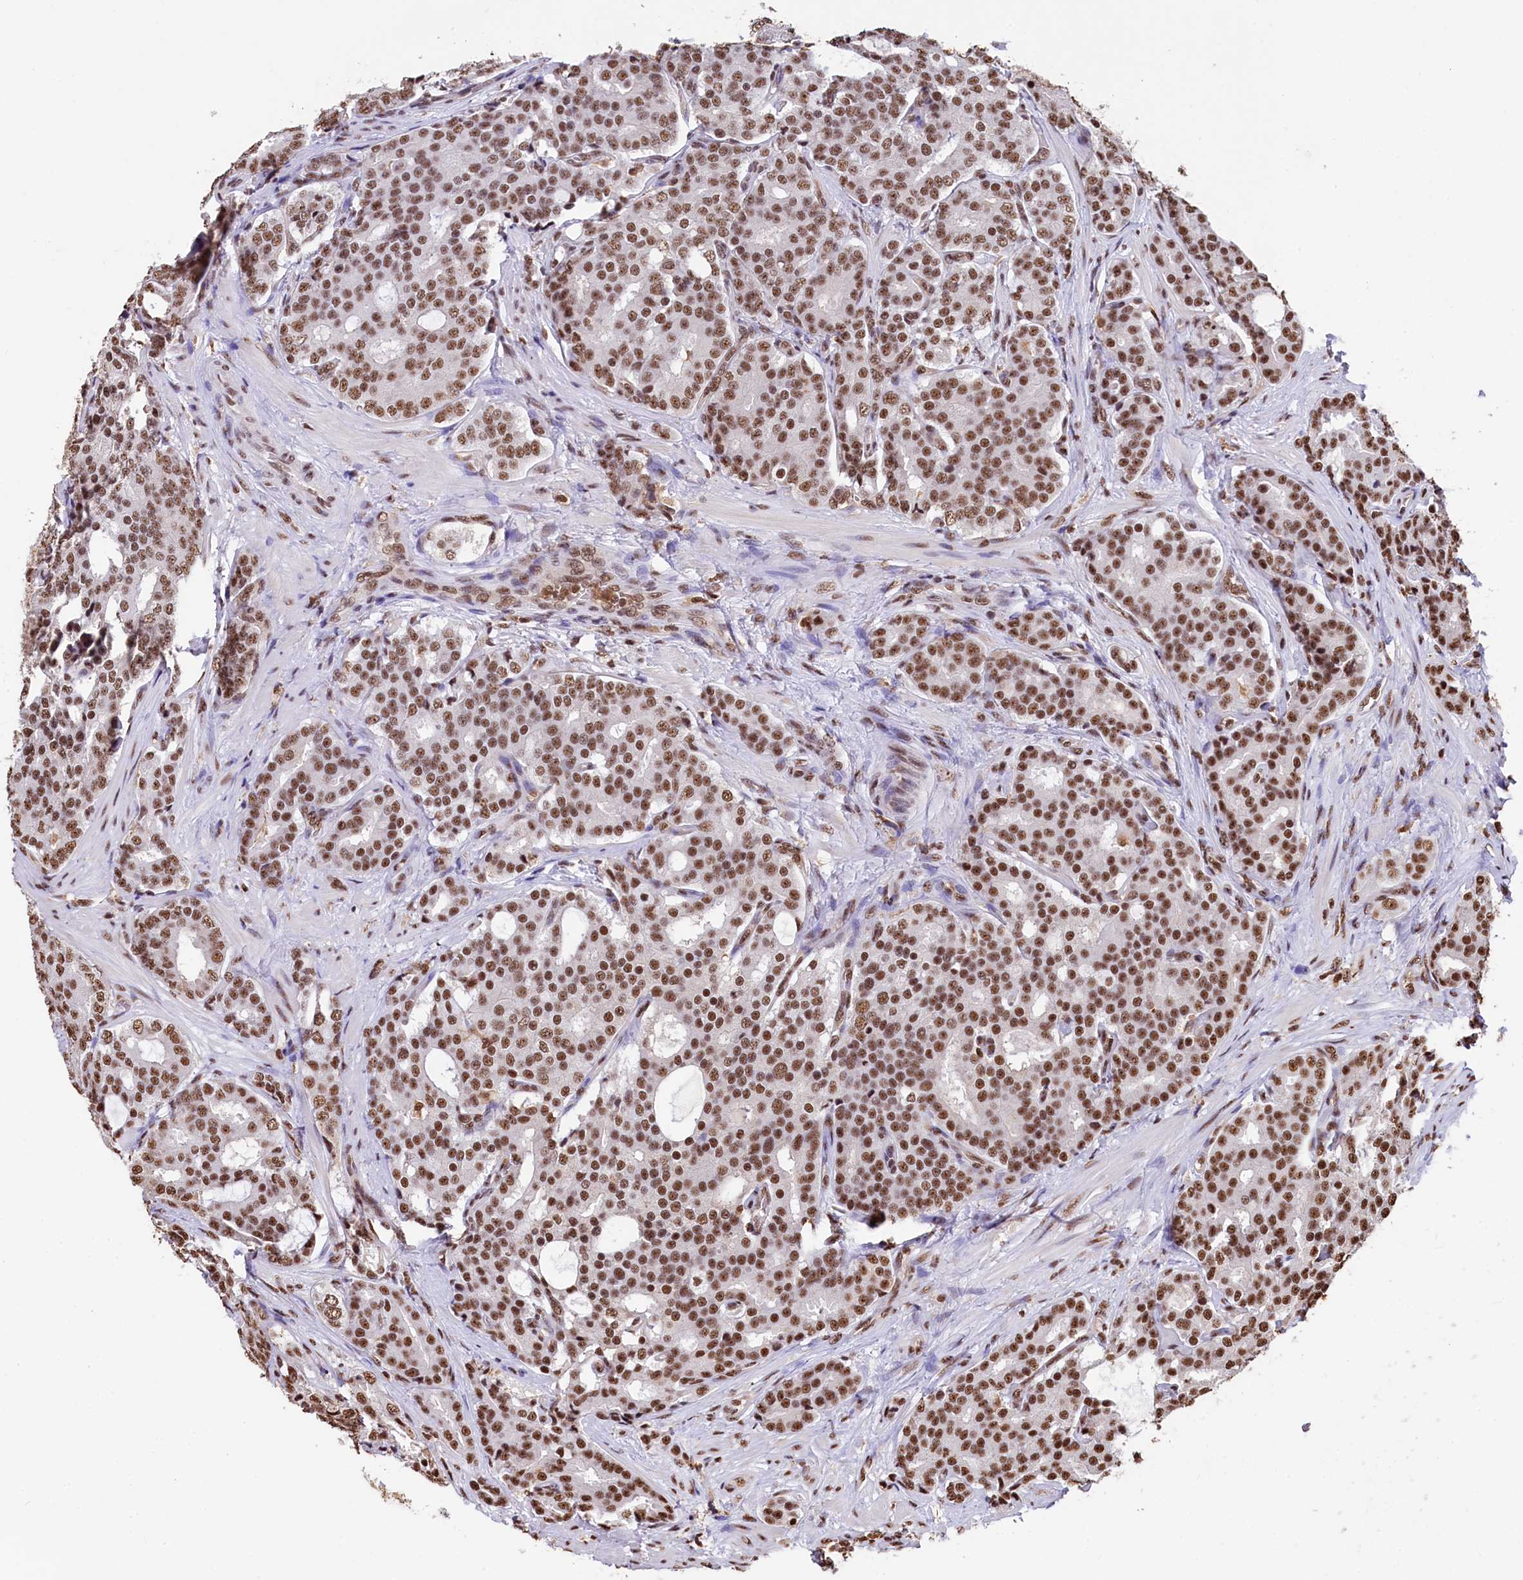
{"staining": {"intensity": "strong", "quantity": ">75%", "location": "nuclear"}, "tissue": "prostate cancer", "cell_type": "Tumor cells", "image_type": "cancer", "snomed": [{"axis": "morphology", "description": "Adenocarcinoma, High grade"}, {"axis": "topography", "description": "Prostate"}], "caption": "Adenocarcinoma (high-grade) (prostate) tissue displays strong nuclear expression in about >75% of tumor cells (DAB (3,3'-diaminobenzidine) IHC, brown staining for protein, blue staining for nuclei).", "gene": "SNRPD2", "patient": {"sex": "male", "age": 63}}